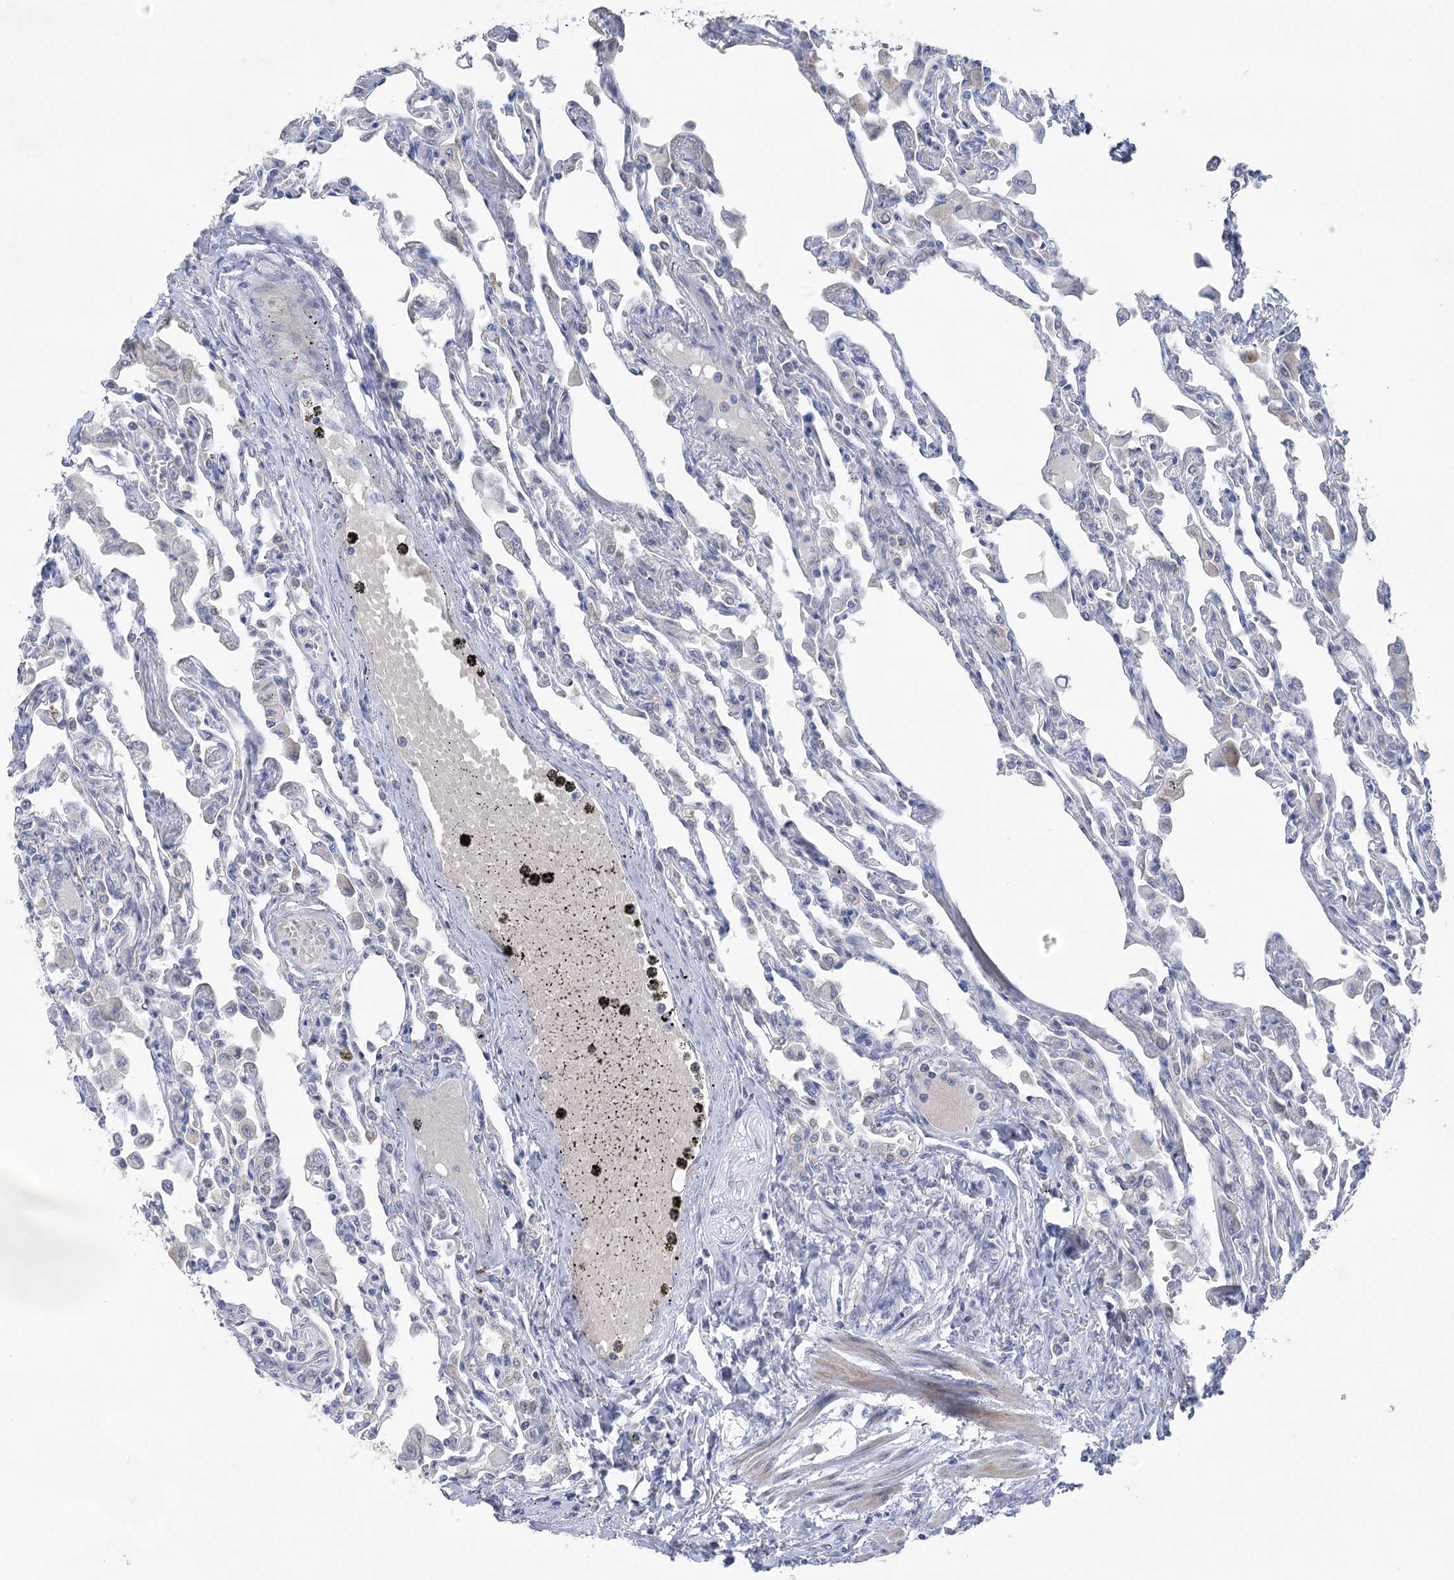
{"staining": {"intensity": "negative", "quantity": "none", "location": "none"}, "tissue": "lung", "cell_type": "Alveolar cells", "image_type": "normal", "snomed": [{"axis": "morphology", "description": "Normal tissue, NOS"}, {"axis": "topography", "description": "Bronchus"}, {"axis": "topography", "description": "Lung"}], "caption": "Immunohistochemical staining of unremarkable human lung reveals no significant expression in alveolar cells. (DAB IHC, high magnification).", "gene": "WDR74", "patient": {"sex": "female", "age": 49}}